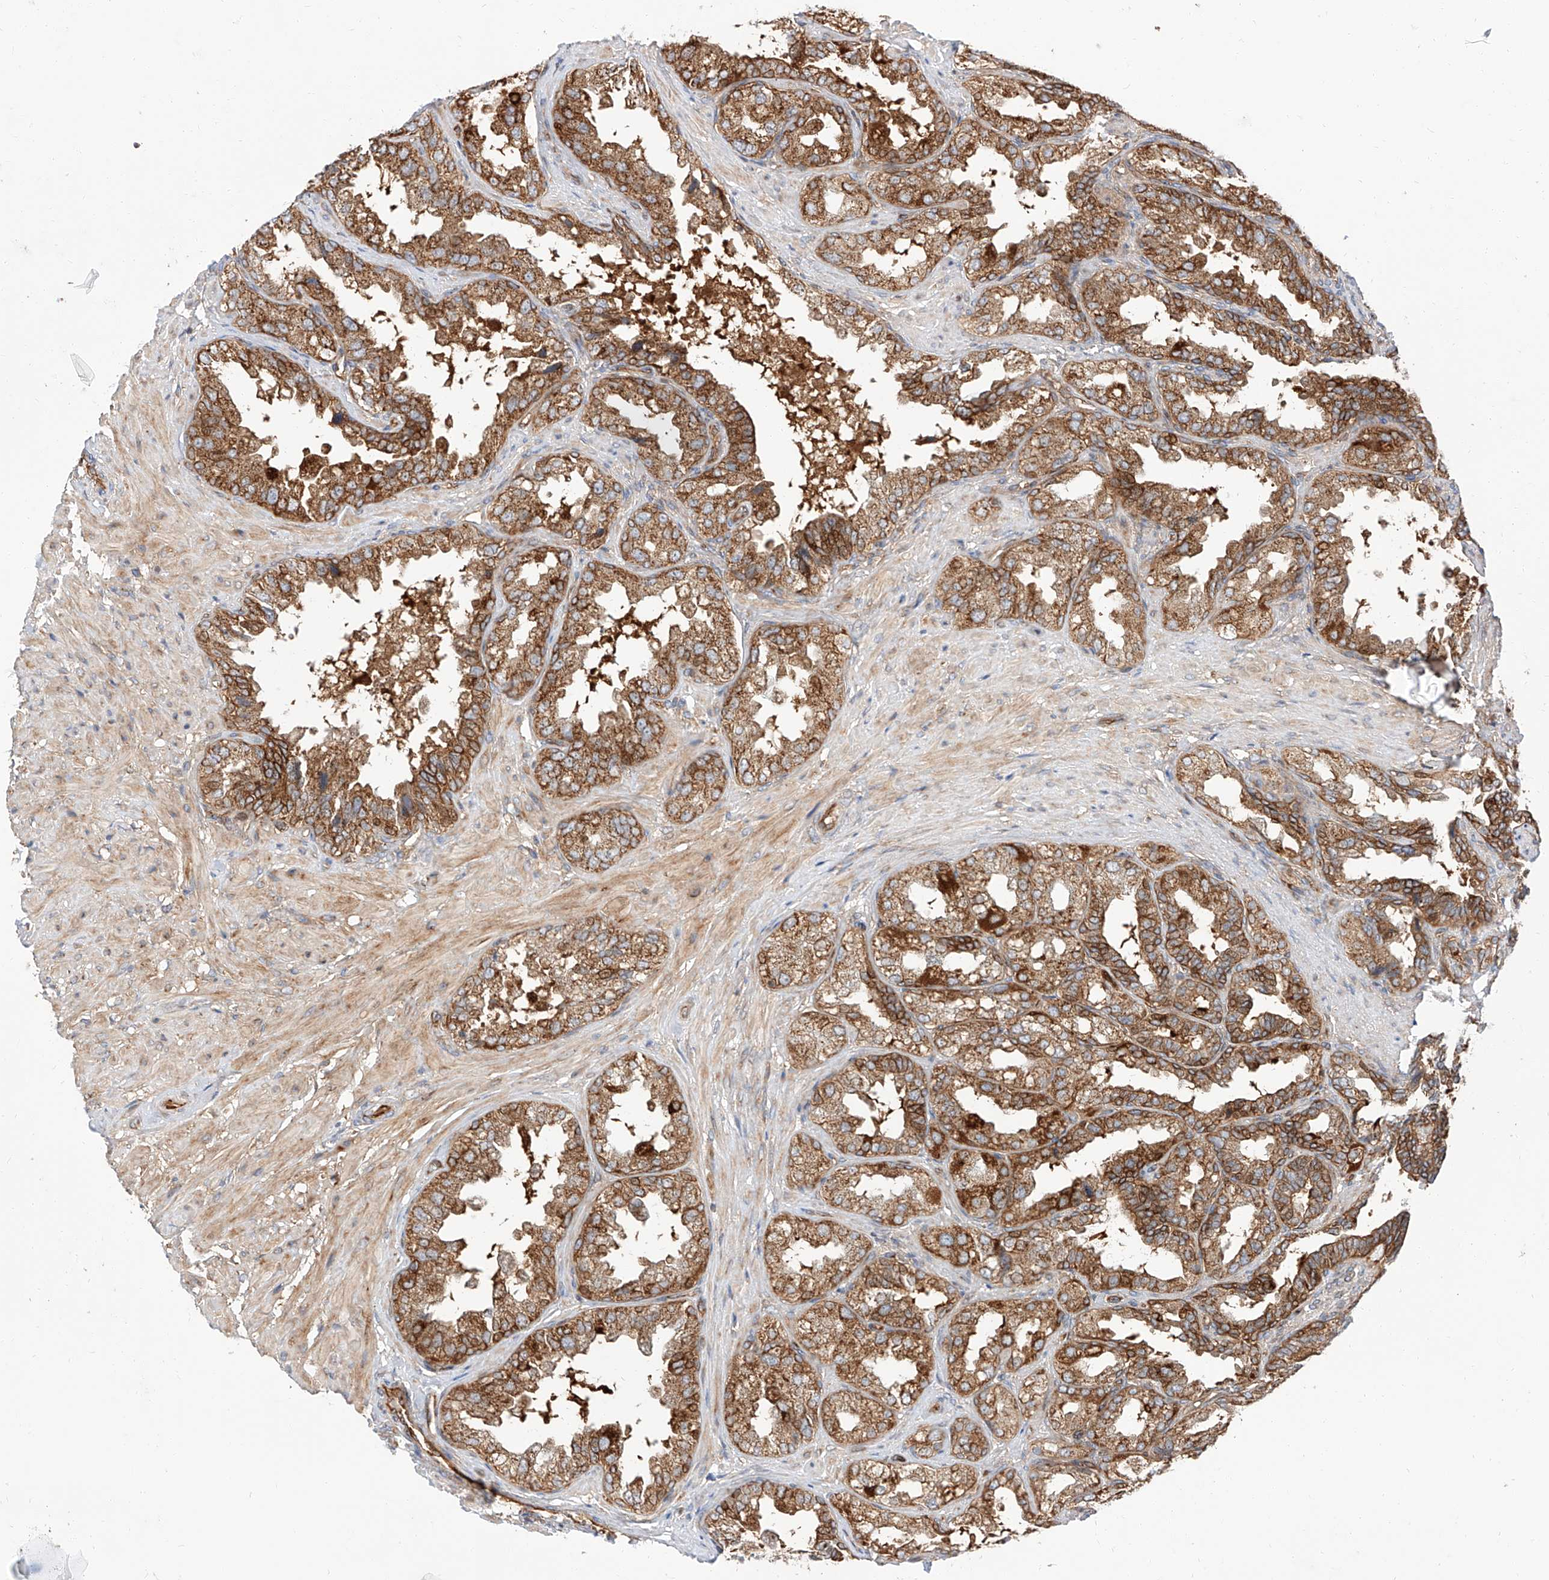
{"staining": {"intensity": "strong", "quantity": ">75%", "location": "cytoplasmic/membranous"}, "tissue": "seminal vesicle", "cell_type": "Glandular cells", "image_type": "normal", "snomed": [{"axis": "morphology", "description": "Normal tissue, NOS"}, {"axis": "topography", "description": "Seminal veicle"}, {"axis": "topography", "description": "Peripheral nerve tissue"}], "caption": "Immunohistochemistry micrograph of unremarkable seminal vesicle stained for a protein (brown), which reveals high levels of strong cytoplasmic/membranous expression in about >75% of glandular cells.", "gene": "ISCA2", "patient": {"sex": "male", "age": 63}}